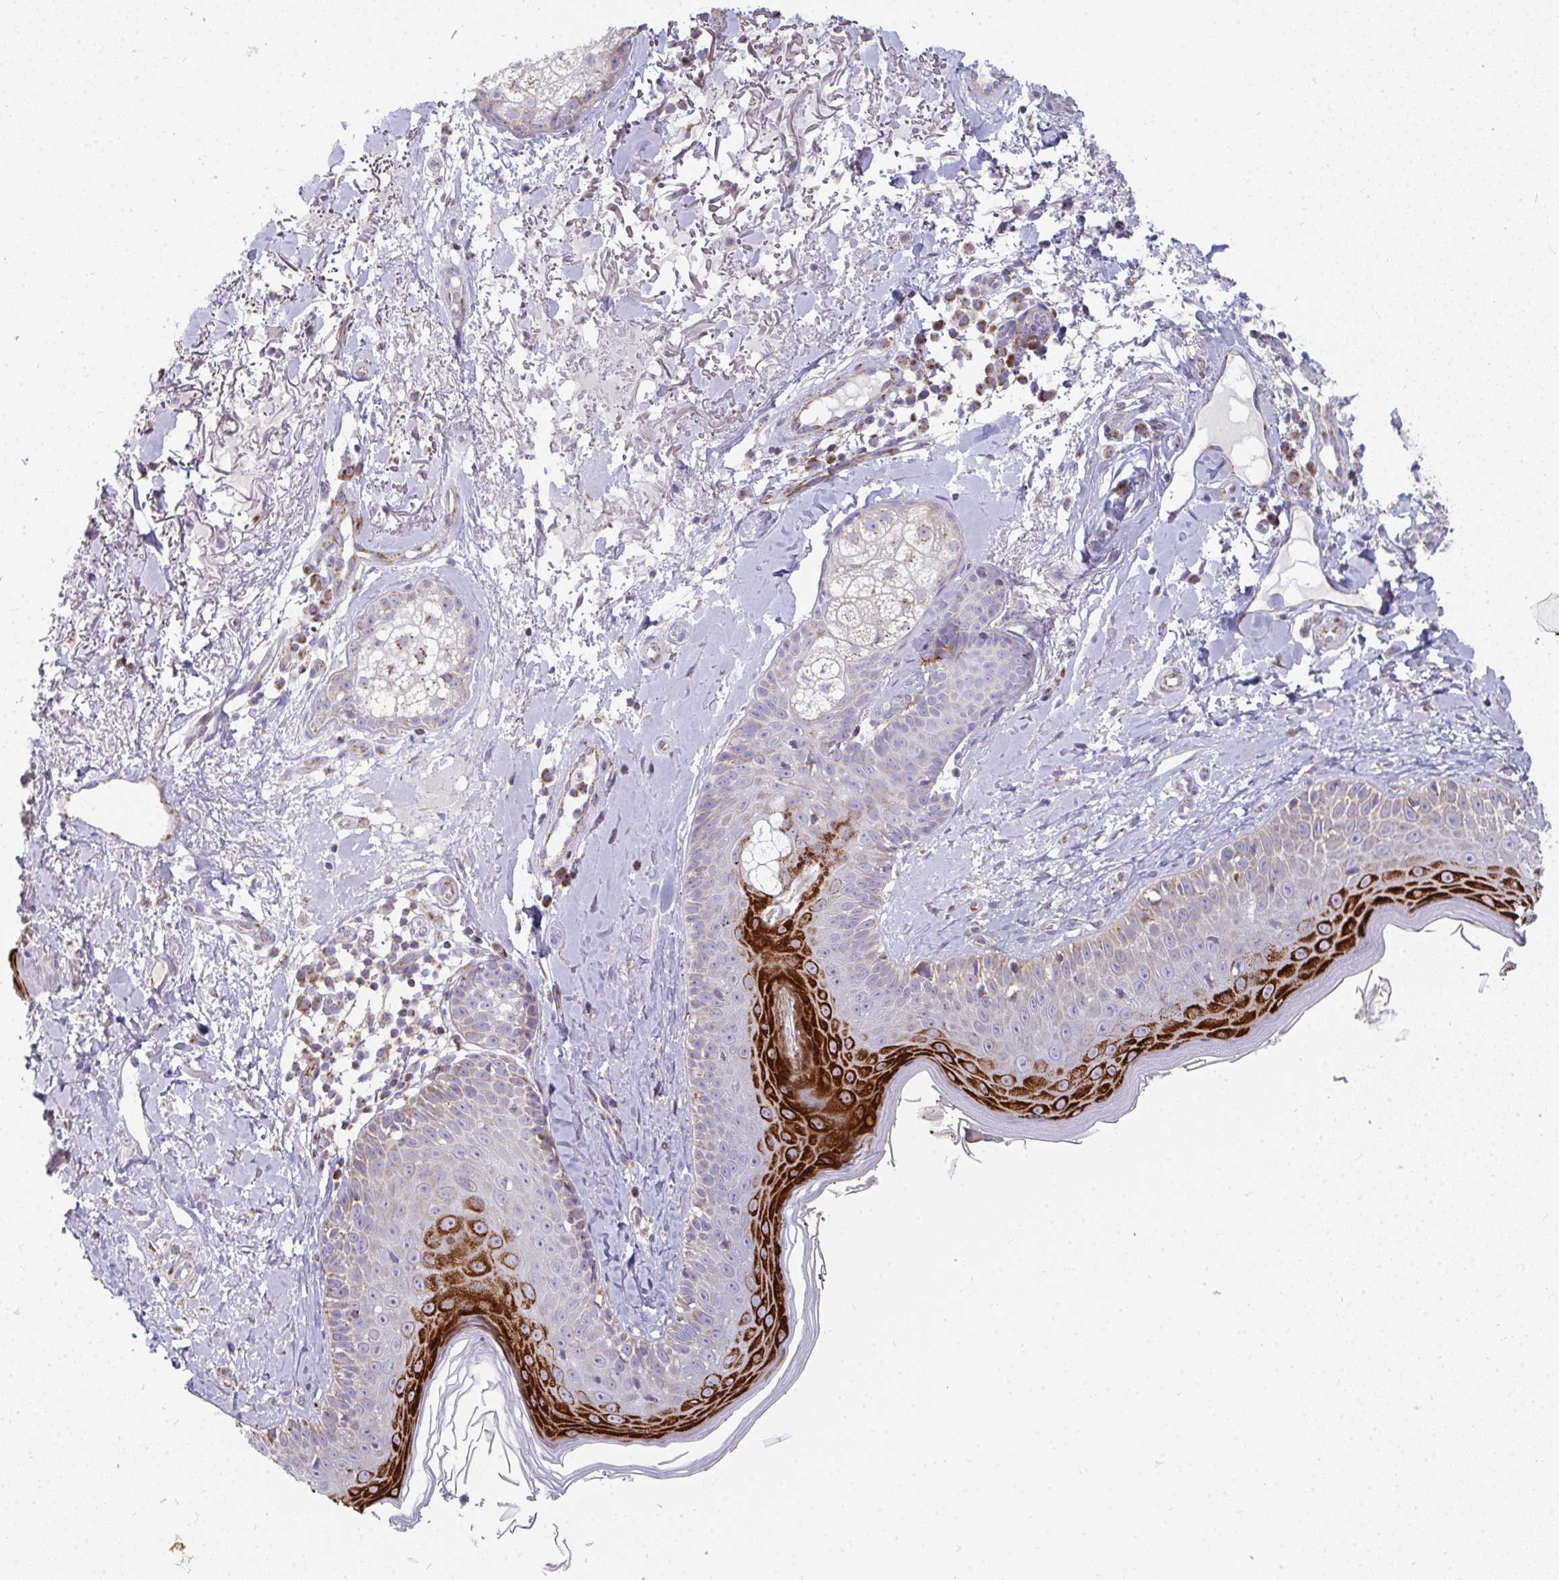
{"staining": {"intensity": "negative", "quantity": "none", "location": "none"}, "tissue": "skin", "cell_type": "Fibroblasts", "image_type": "normal", "snomed": [{"axis": "morphology", "description": "Normal tissue, NOS"}, {"axis": "topography", "description": "Skin"}], "caption": "Photomicrograph shows no significant protein staining in fibroblasts of unremarkable skin. Brightfield microscopy of immunohistochemistry stained with DAB (brown) and hematoxylin (blue), captured at high magnification.", "gene": "FAHD1", "patient": {"sex": "male", "age": 73}}